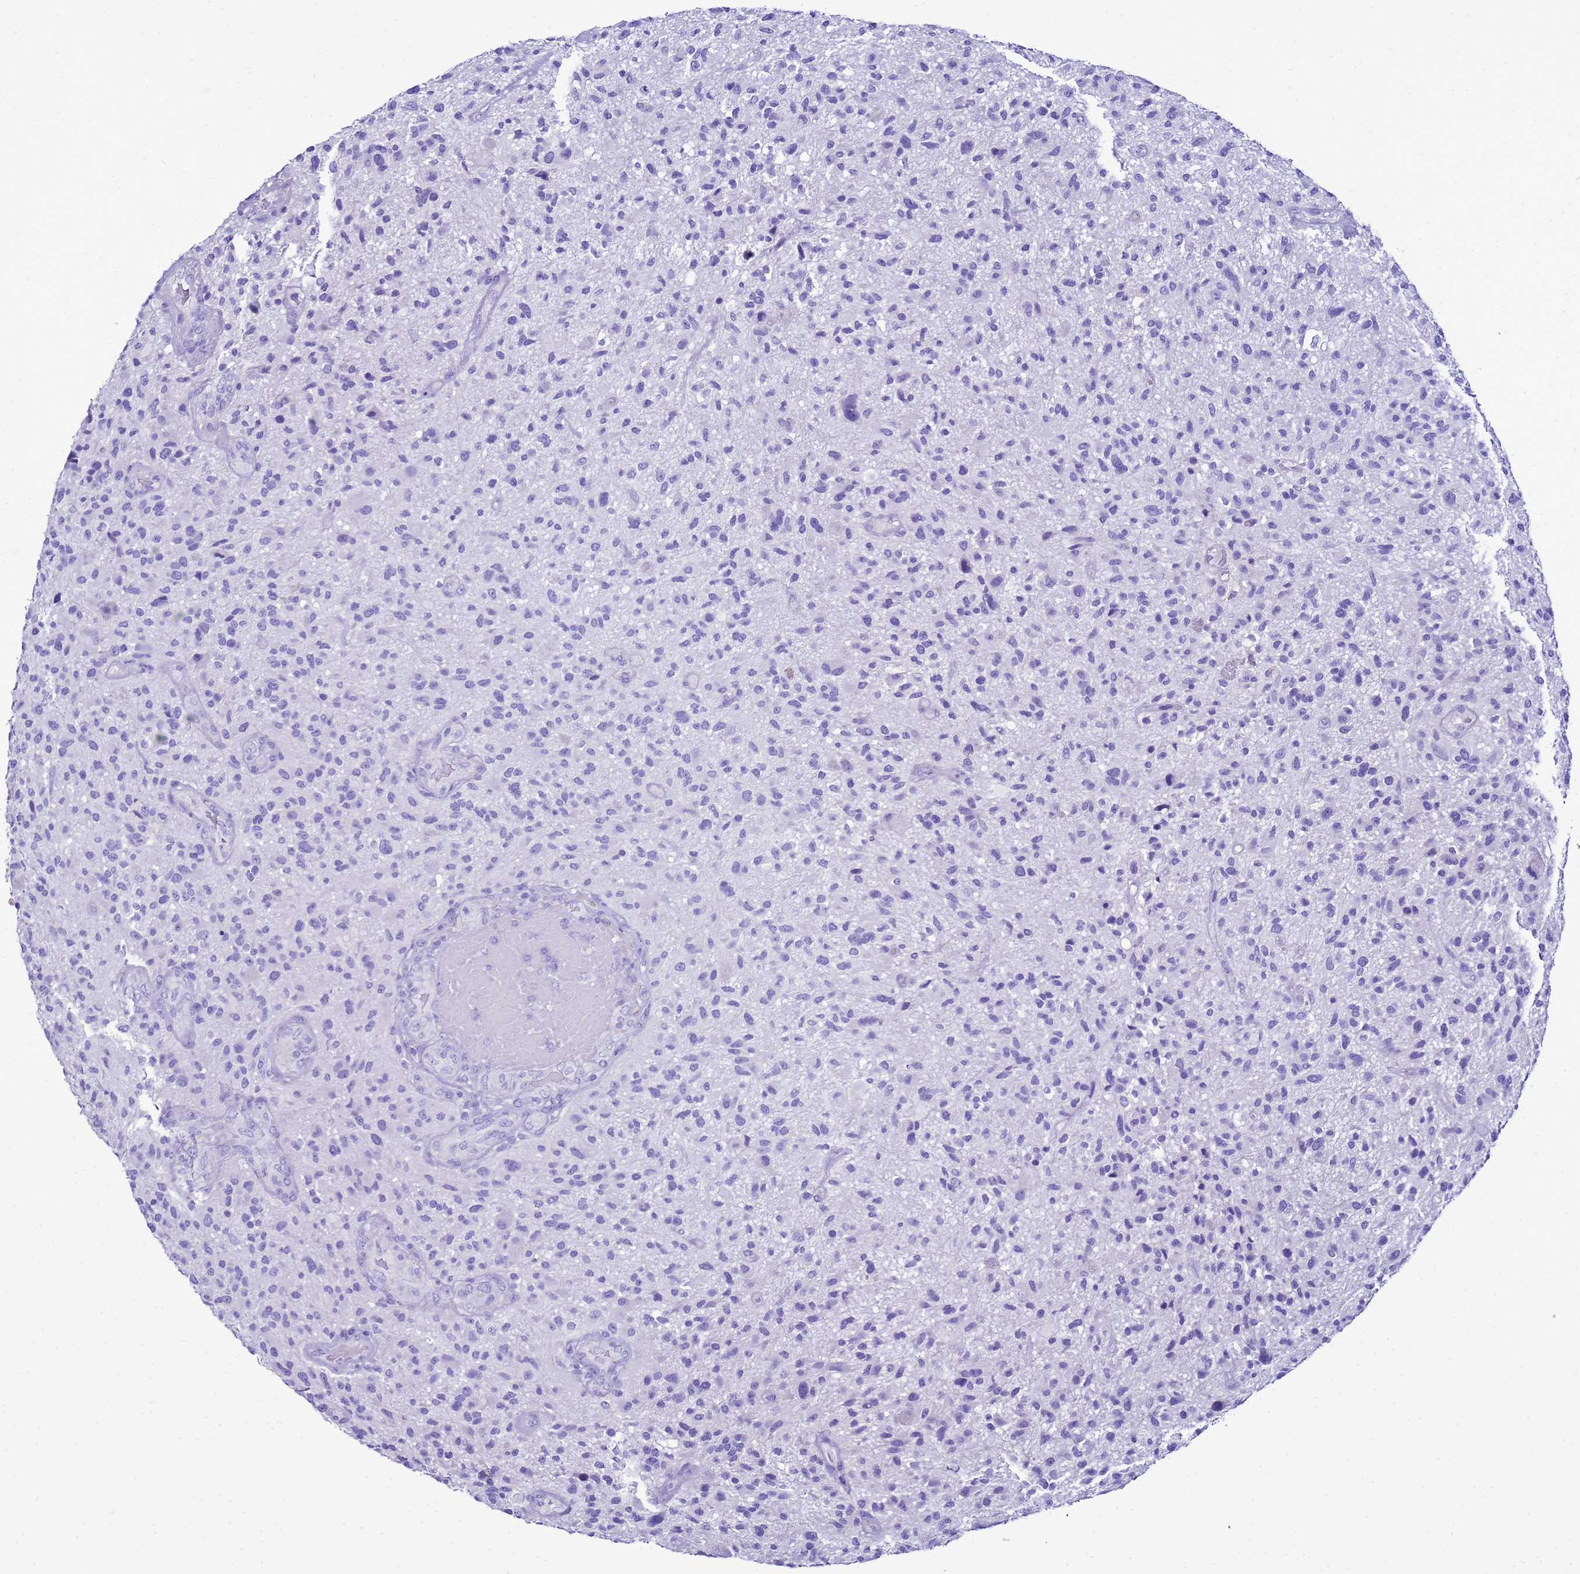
{"staining": {"intensity": "negative", "quantity": "none", "location": "none"}, "tissue": "glioma", "cell_type": "Tumor cells", "image_type": "cancer", "snomed": [{"axis": "morphology", "description": "Glioma, malignant, High grade"}, {"axis": "topography", "description": "Brain"}], "caption": "Human high-grade glioma (malignant) stained for a protein using IHC exhibits no staining in tumor cells.", "gene": "BEST2", "patient": {"sex": "male", "age": 47}}